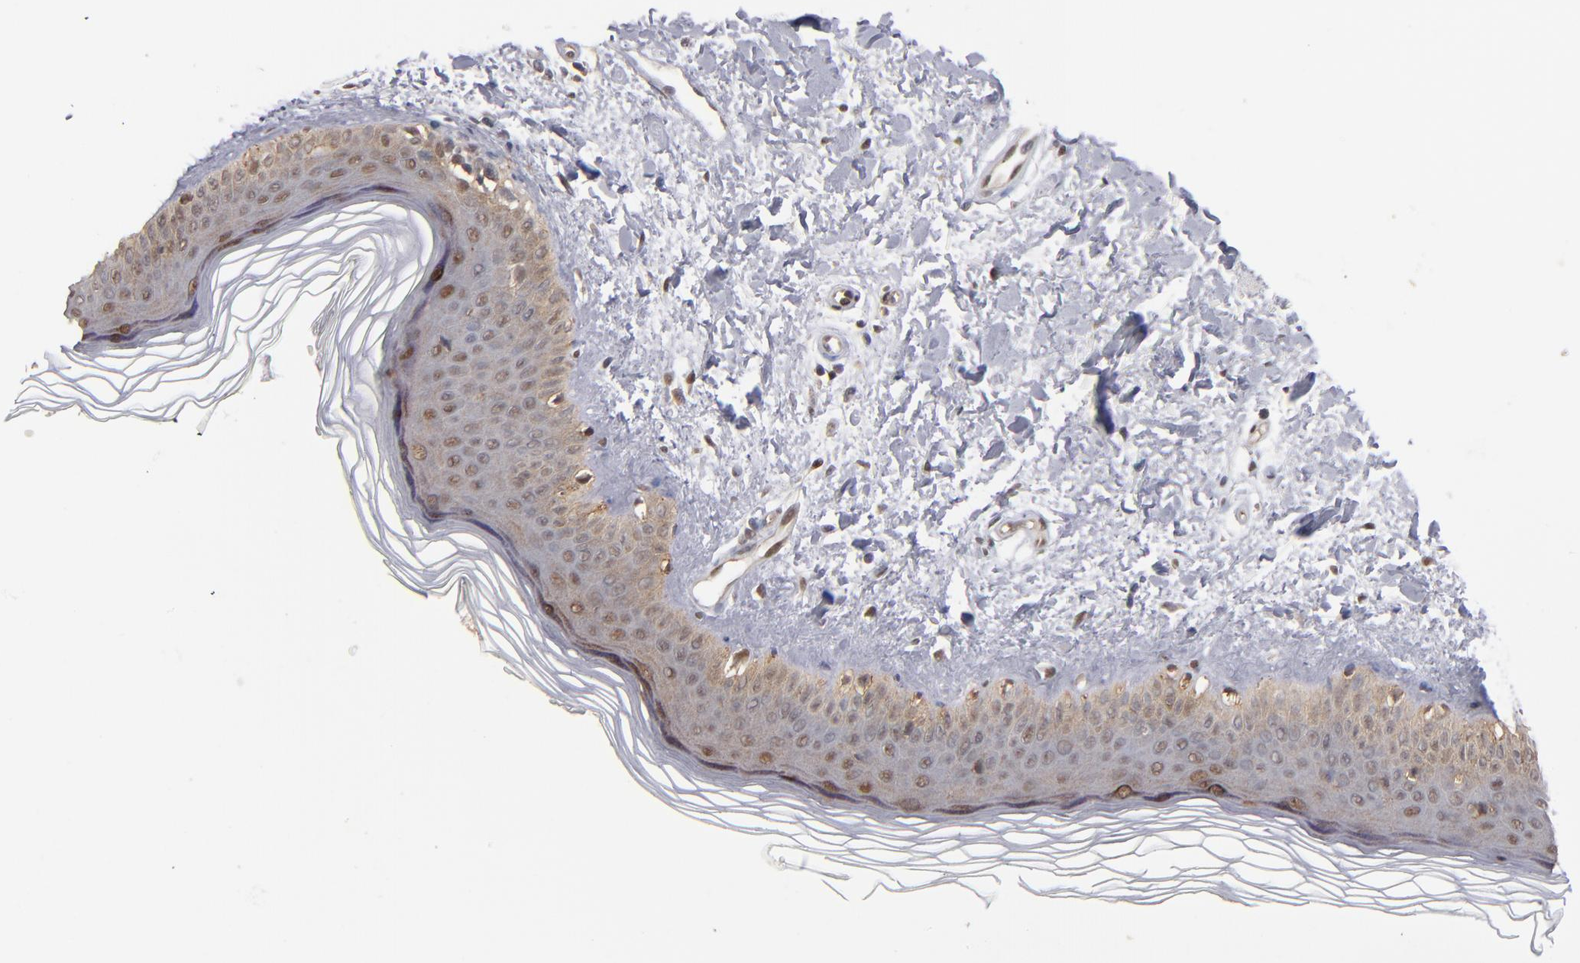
{"staining": {"intensity": "moderate", "quantity": ">75%", "location": "cytoplasmic/membranous,nuclear"}, "tissue": "skin", "cell_type": "Fibroblasts", "image_type": "normal", "snomed": [{"axis": "morphology", "description": "Normal tissue, NOS"}, {"axis": "topography", "description": "Skin"}], "caption": "Skin stained with DAB IHC exhibits medium levels of moderate cytoplasmic/membranous,nuclear expression in approximately >75% of fibroblasts.", "gene": "HUWE1", "patient": {"sex": "female", "age": 19}}